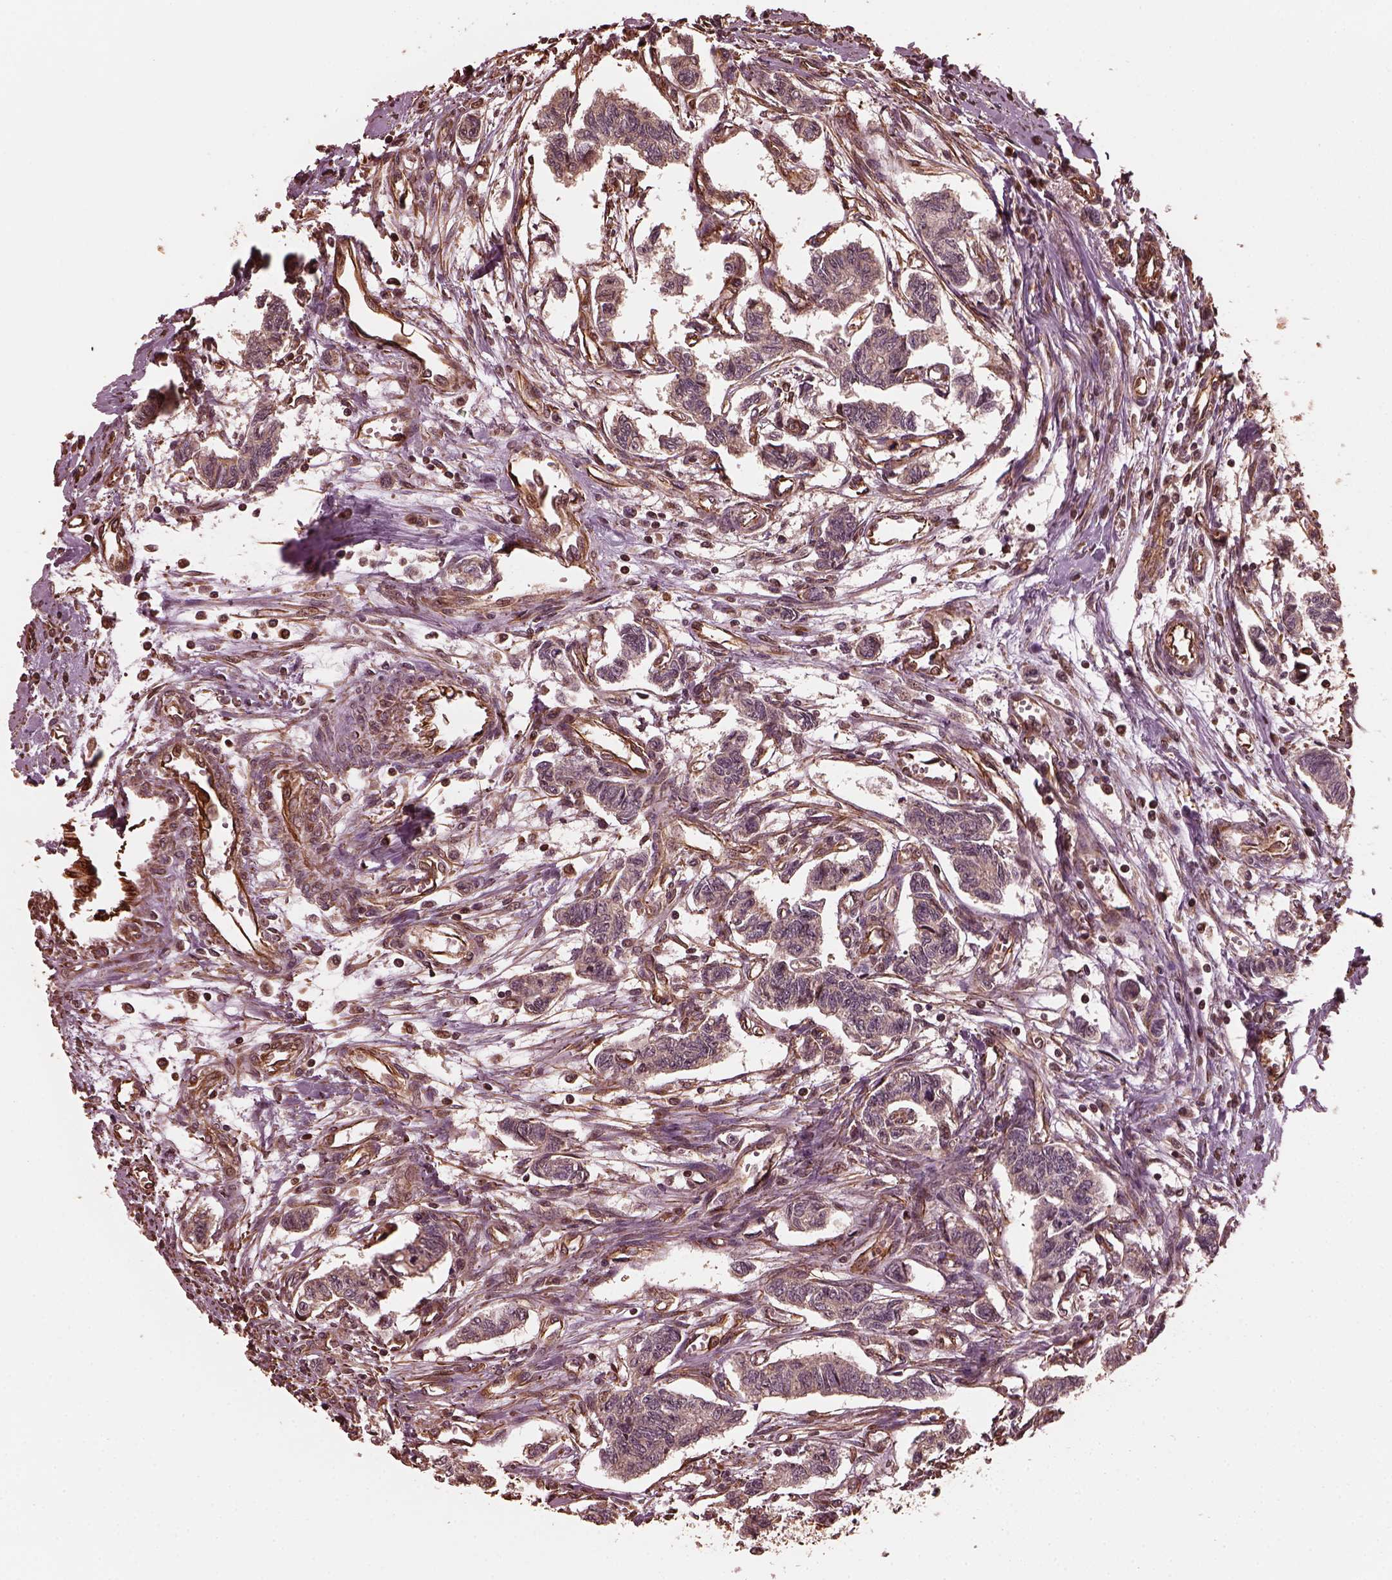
{"staining": {"intensity": "negative", "quantity": "none", "location": "none"}, "tissue": "carcinoid", "cell_type": "Tumor cells", "image_type": "cancer", "snomed": [{"axis": "morphology", "description": "Carcinoid, malignant, NOS"}, {"axis": "topography", "description": "Kidney"}], "caption": "High magnification brightfield microscopy of carcinoid stained with DAB (brown) and counterstained with hematoxylin (blue): tumor cells show no significant staining.", "gene": "GTPBP1", "patient": {"sex": "female", "age": 41}}